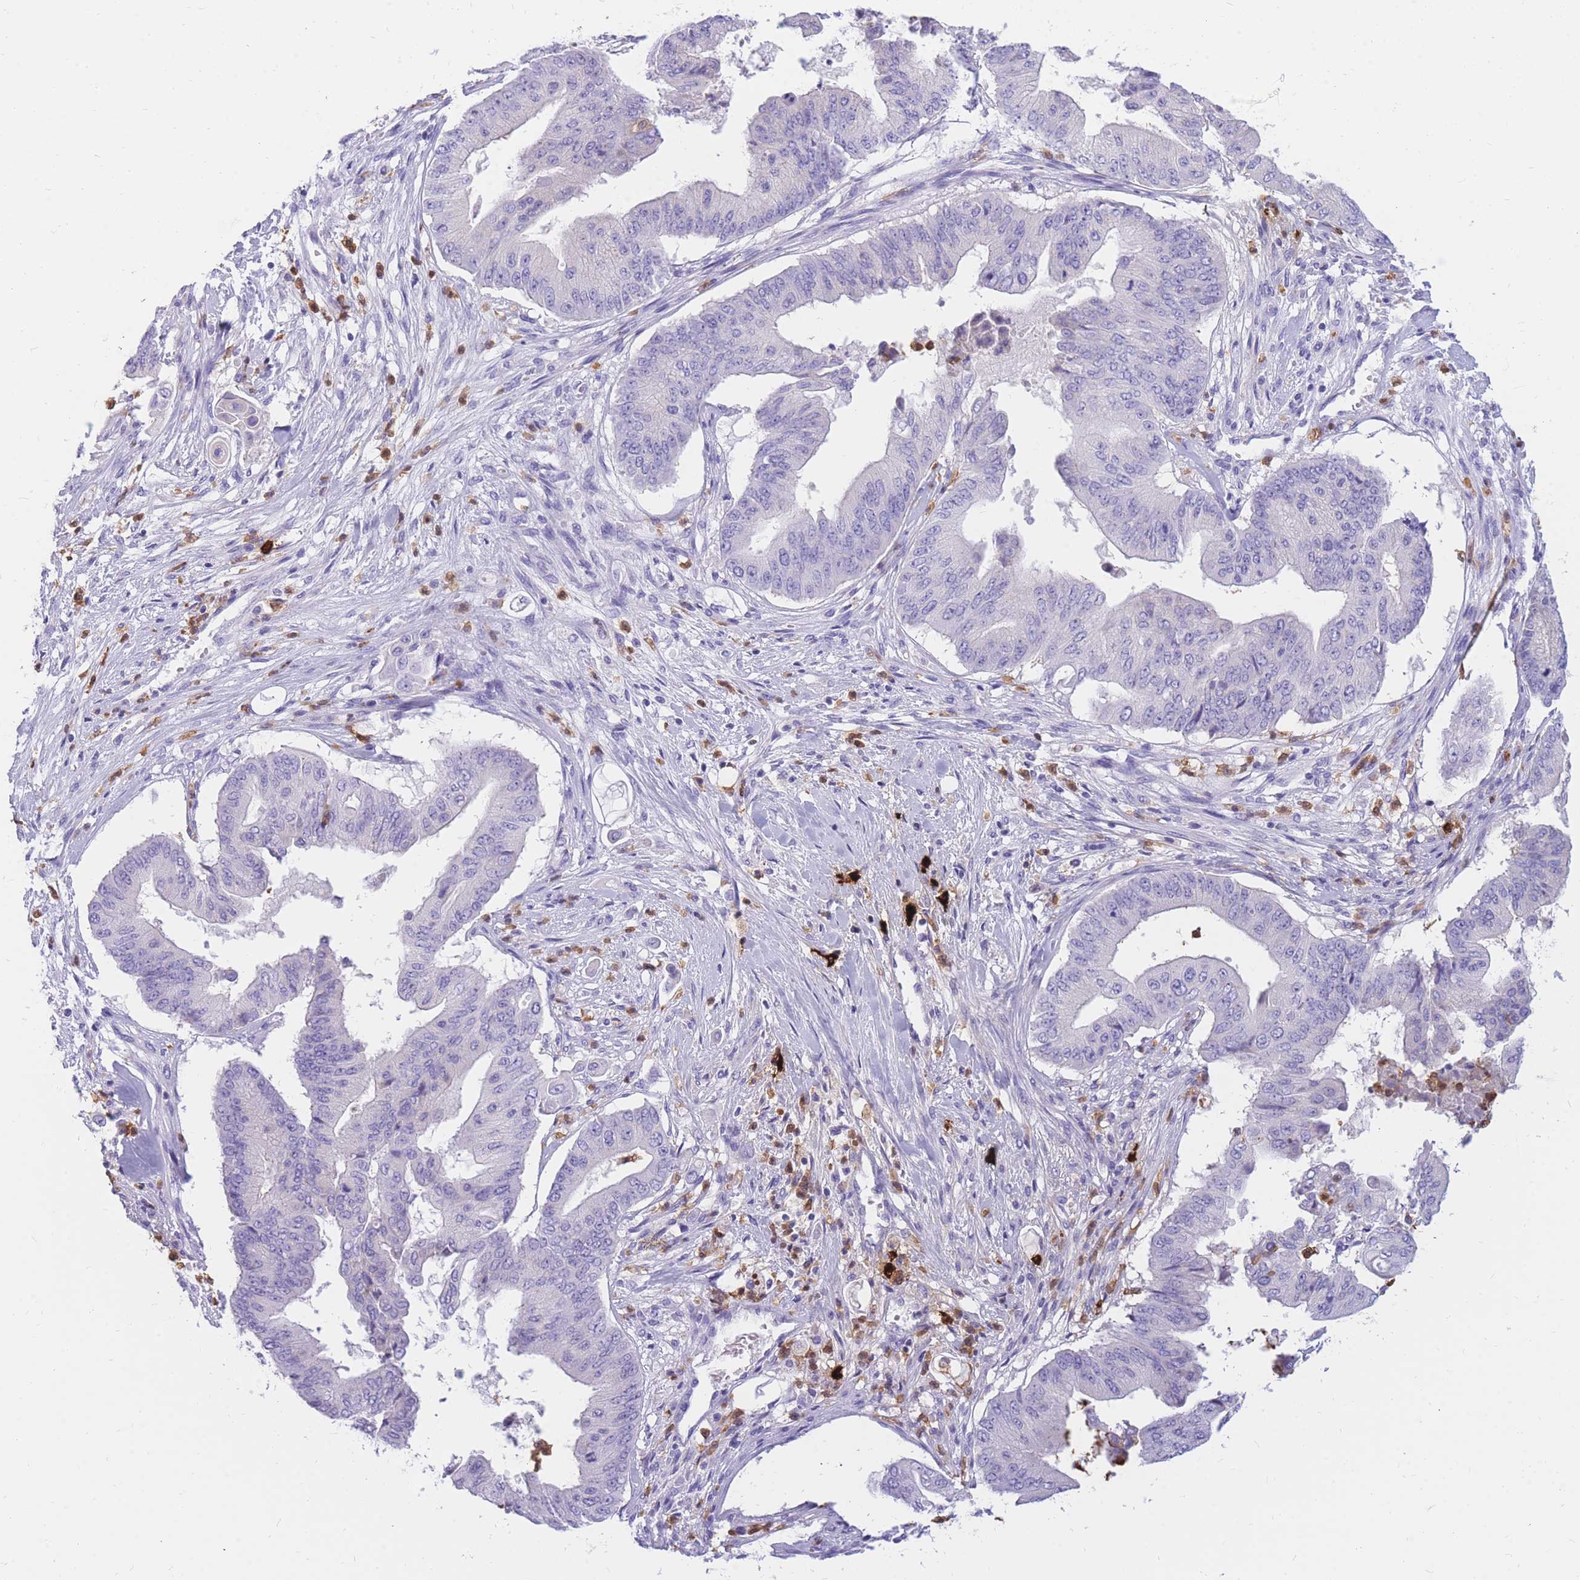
{"staining": {"intensity": "negative", "quantity": "none", "location": "none"}, "tissue": "pancreatic cancer", "cell_type": "Tumor cells", "image_type": "cancer", "snomed": [{"axis": "morphology", "description": "Adenocarcinoma, NOS"}, {"axis": "topography", "description": "Pancreas"}], "caption": "This photomicrograph is of pancreatic adenocarcinoma stained with immunohistochemistry (IHC) to label a protein in brown with the nuclei are counter-stained blue. There is no staining in tumor cells. (DAB (3,3'-diaminobenzidine) immunohistochemistry with hematoxylin counter stain).", "gene": "TPSAB1", "patient": {"sex": "female", "age": 77}}